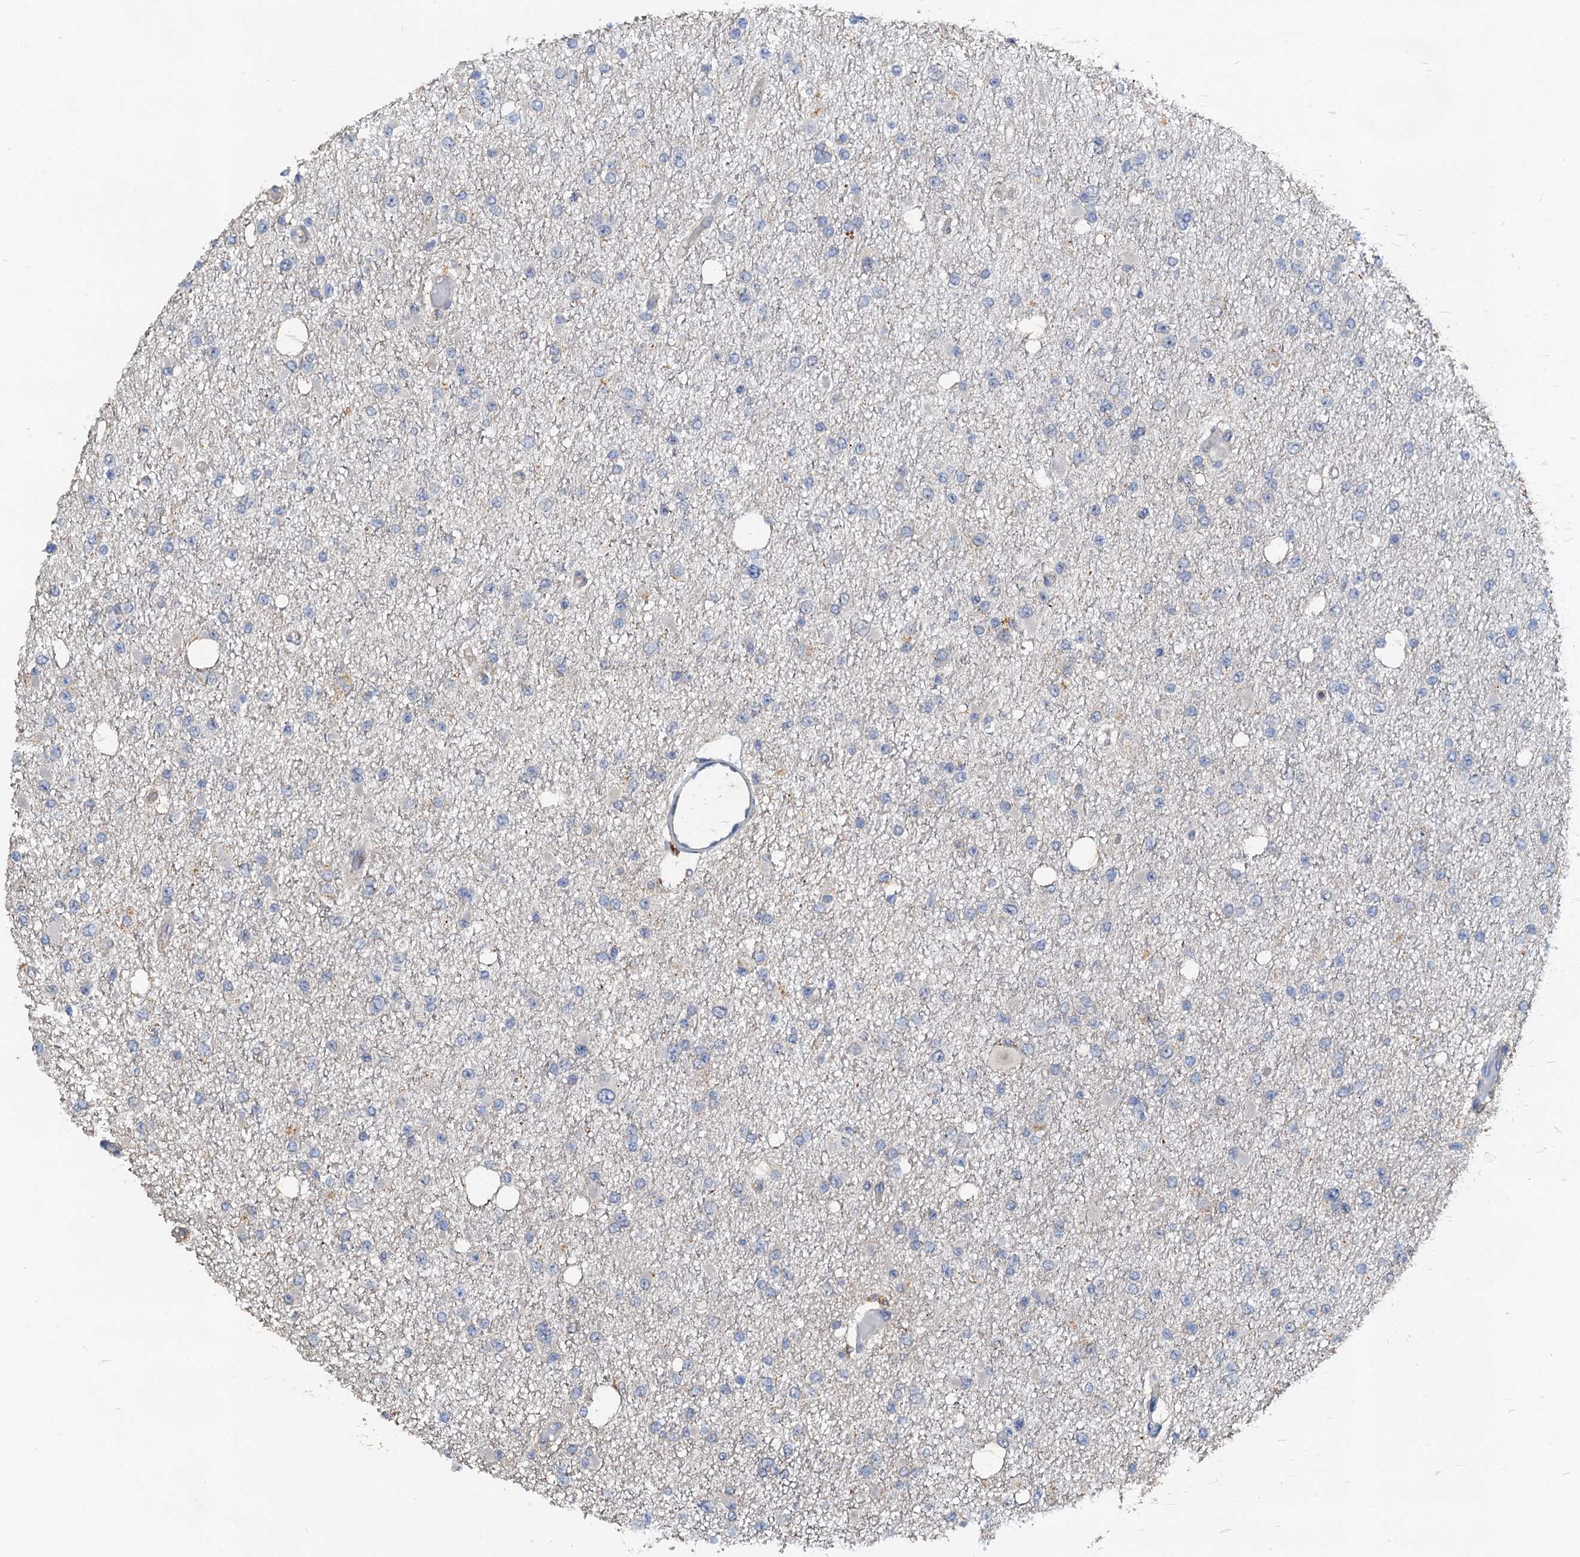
{"staining": {"intensity": "negative", "quantity": "none", "location": "none"}, "tissue": "glioma", "cell_type": "Tumor cells", "image_type": "cancer", "snomed": [{"axis": "morphology", "description": "Glioma, malignant, Low grade"}, {"axis": "topography", "description": "Brain"}], "caption": "Tumor cells show no significant protein expression in glioma. Brightfield microscopy of immunohistochemistry (IHC) stained with DAB (brown) and hematoxylin (blue), captured at high magnification.", "gene": "ZNF606", "patient": {"sex": "female", "age": 22}}